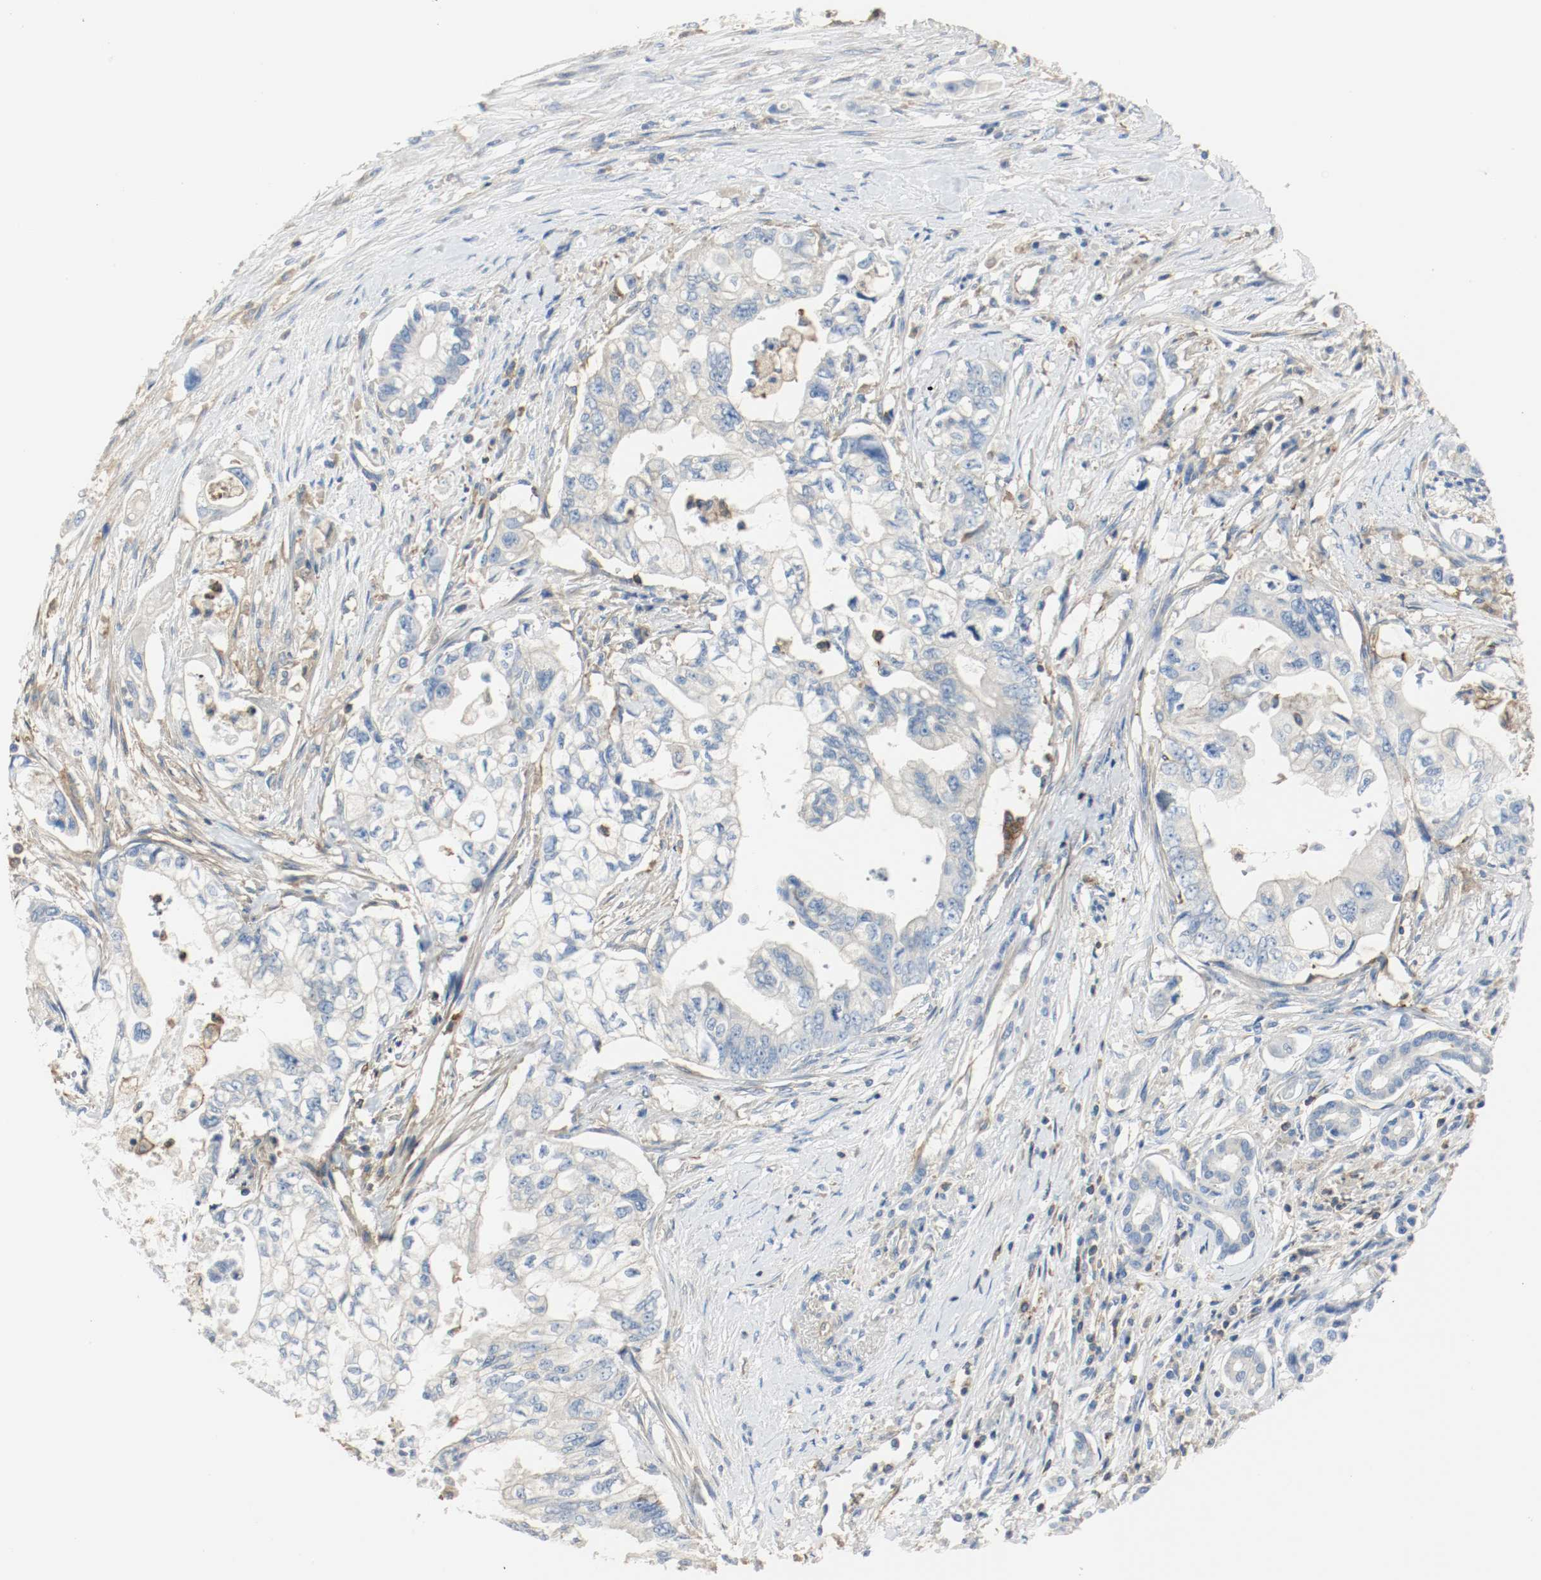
{"staining": {"intensity": "weak", "quantity": "25%-75%", "location": "cytoplasmic/membranous"}, "tissue": "pancreatic cancer", "cell_type": "Tumor cells", "image_type": "cancer", "snomed": [{"axis": "morphology", "description": "Normal tissue, NOS"}, {"axis": "topography", "description": "Pancreas"}], "caption": "The immunohistochemical stain highlights weak cytoplasmic/membranous positivity in tumor cells of pancreatic cancer tissue.", "gene": "ARPC1B", "patient": {"sex": "male", "age": 42}}